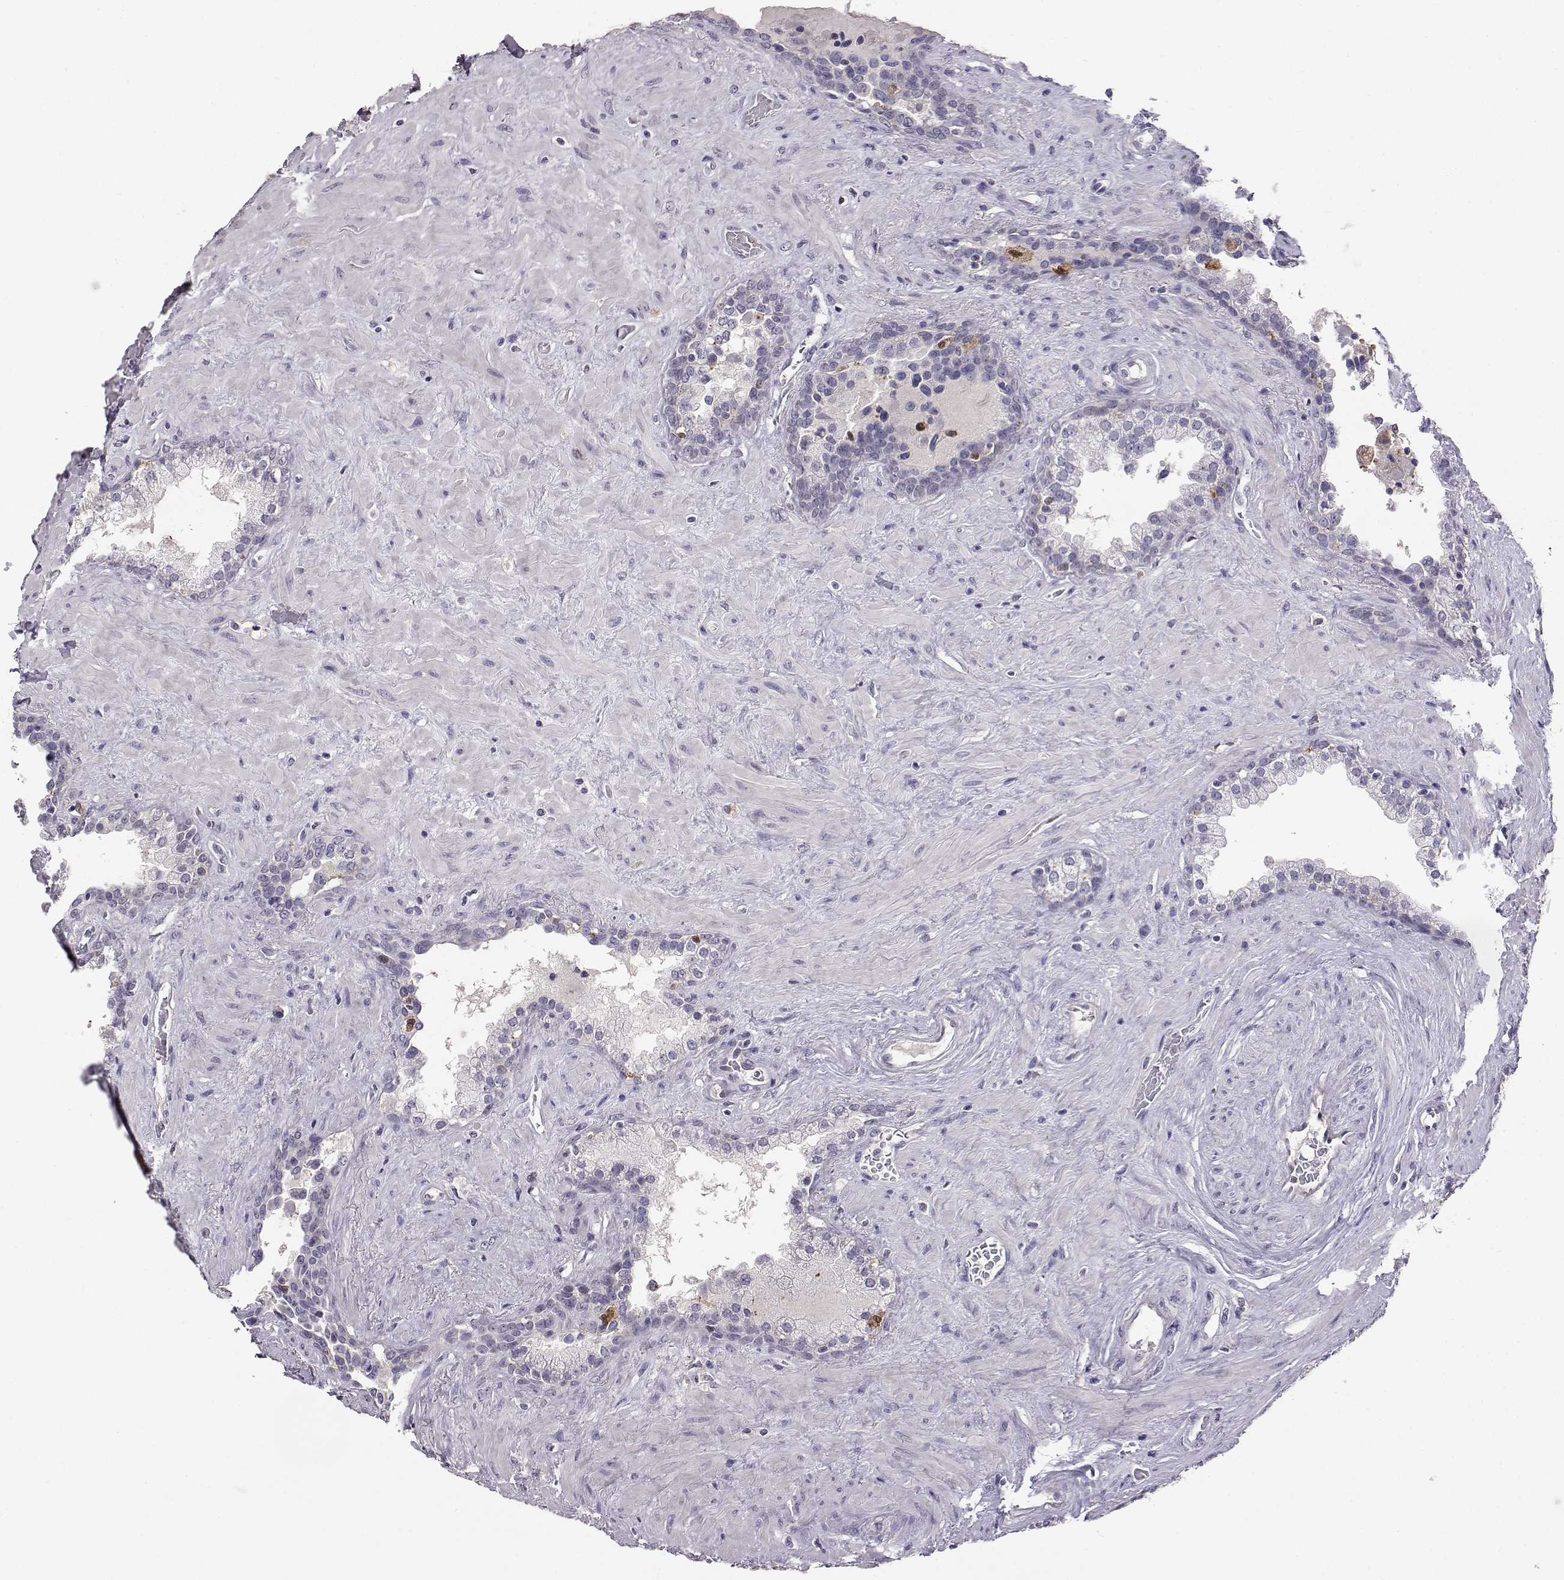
{"staining": {"intensity": "negative", "quantity": "none", "location": "none"}, "tissue": "prostate", "cell_type": "Glandular cells", "image_type": "normal", "snomed": [{"axis": "morphology", "description": "Normal tissue, NOS"}, {"axis": "topography", "description": "Prostate"}], "caption": "Immunohistochemistry (IHC) histopathology image of unremarkable prostate: human prostate stained with DAB (3,3'-diaminobenzidine) displays no significant protein expression in glandular cells.", "gene": "AKR1B1", "patient": {"sex": "male", "age": 63}}